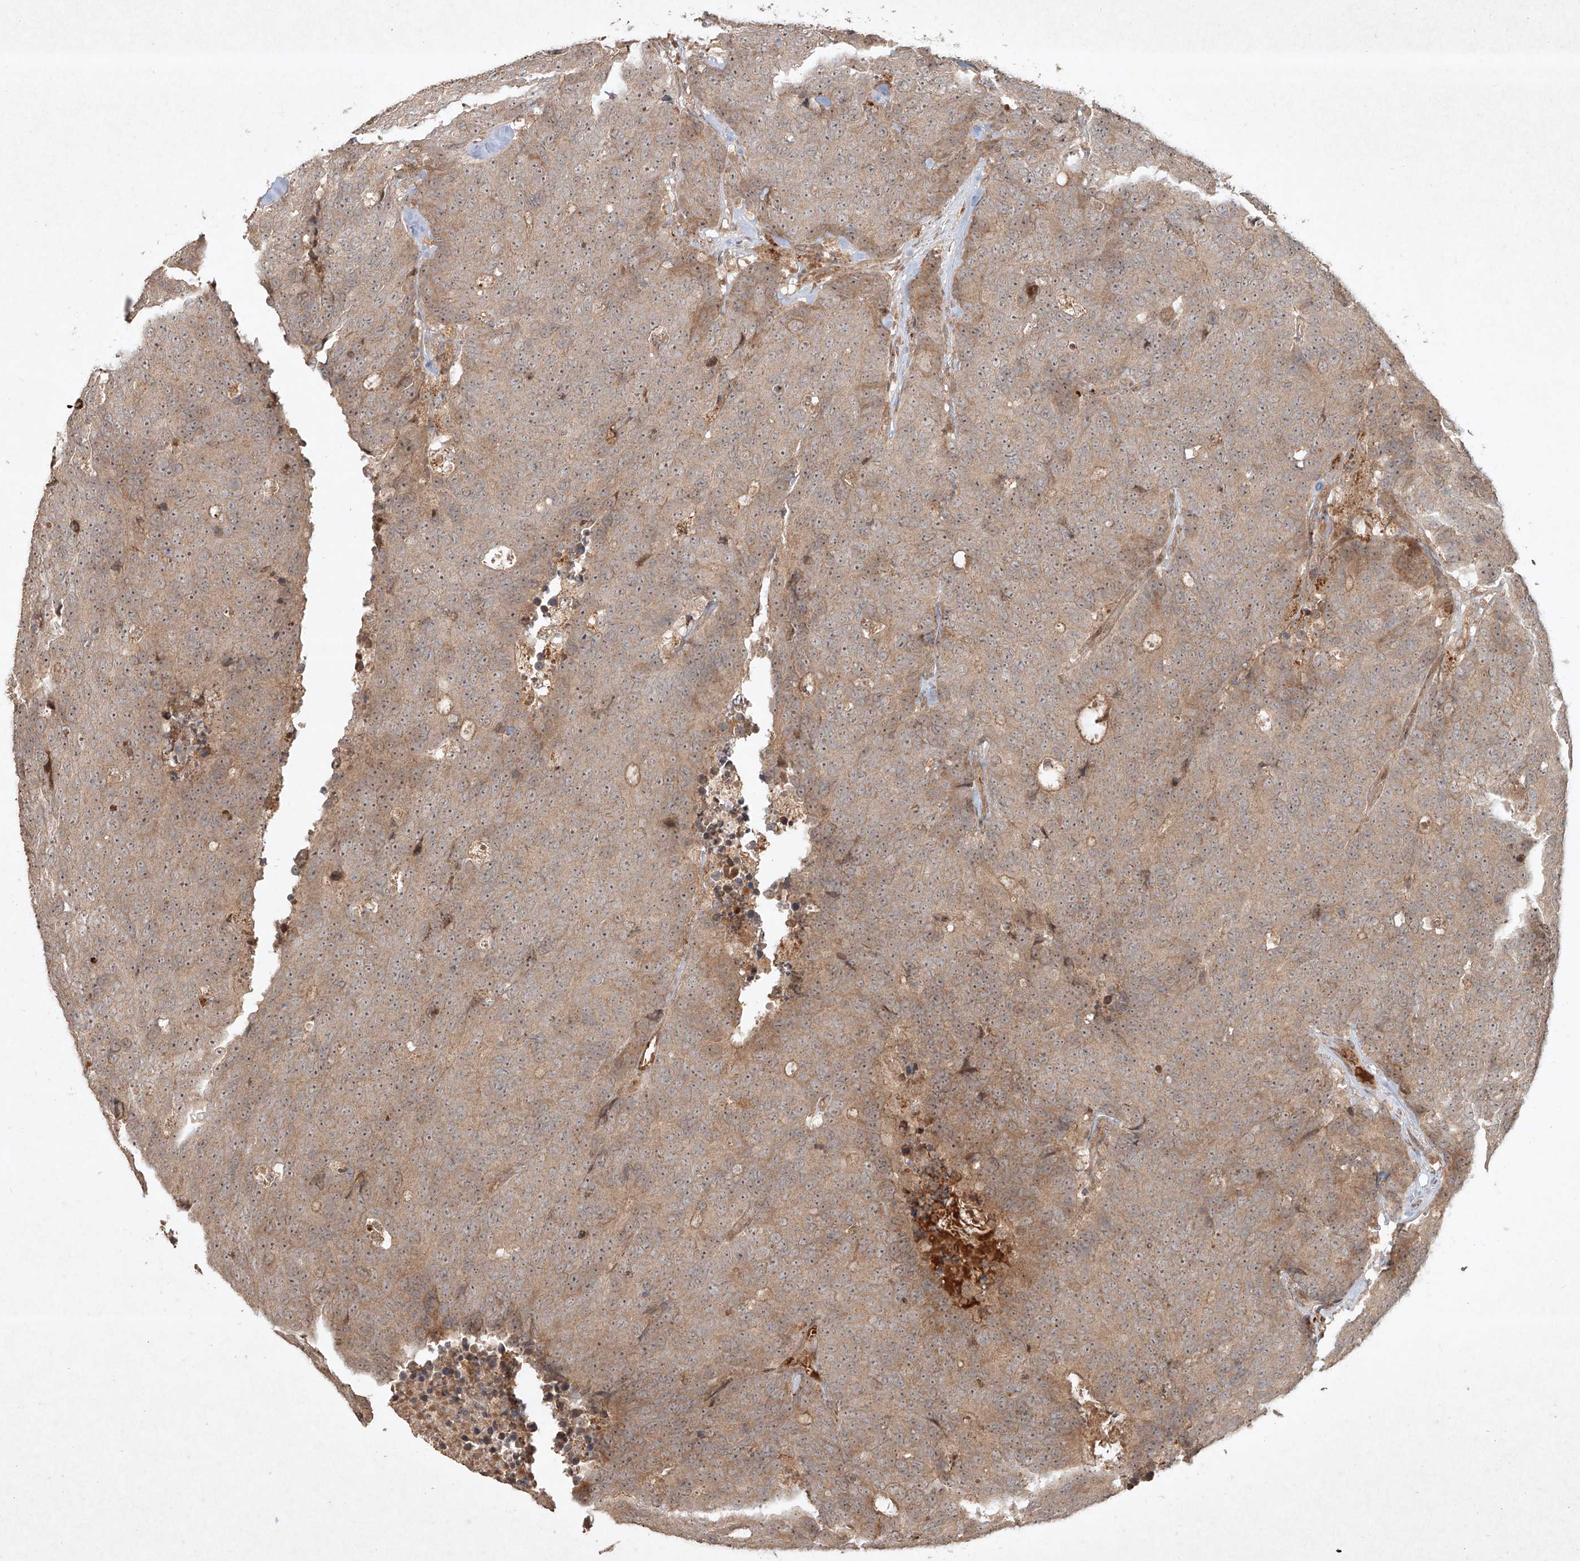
{"staining": {"intensity": "weak", "quantity": "25%-75%", "location": "cytoplasmic/membranous,nuclear"}, "tissue": "colorectal cancer", "cell_type": "Tumor cells", "image_type": "cancer", "snomed": [{"axis": "morphology", "description": "Adenocarcinoma, NOS"}, {"axis": "topography", "description": "Colon"}], "caption": "Protein staining of colorectal cancer tissue exhibits weak cytoplasmic/membranous and nuclear staining in approximately 25%-75% of tumor cells.", "gene": "CYYR1", "patient": {"sex": "female", "age": 86}}